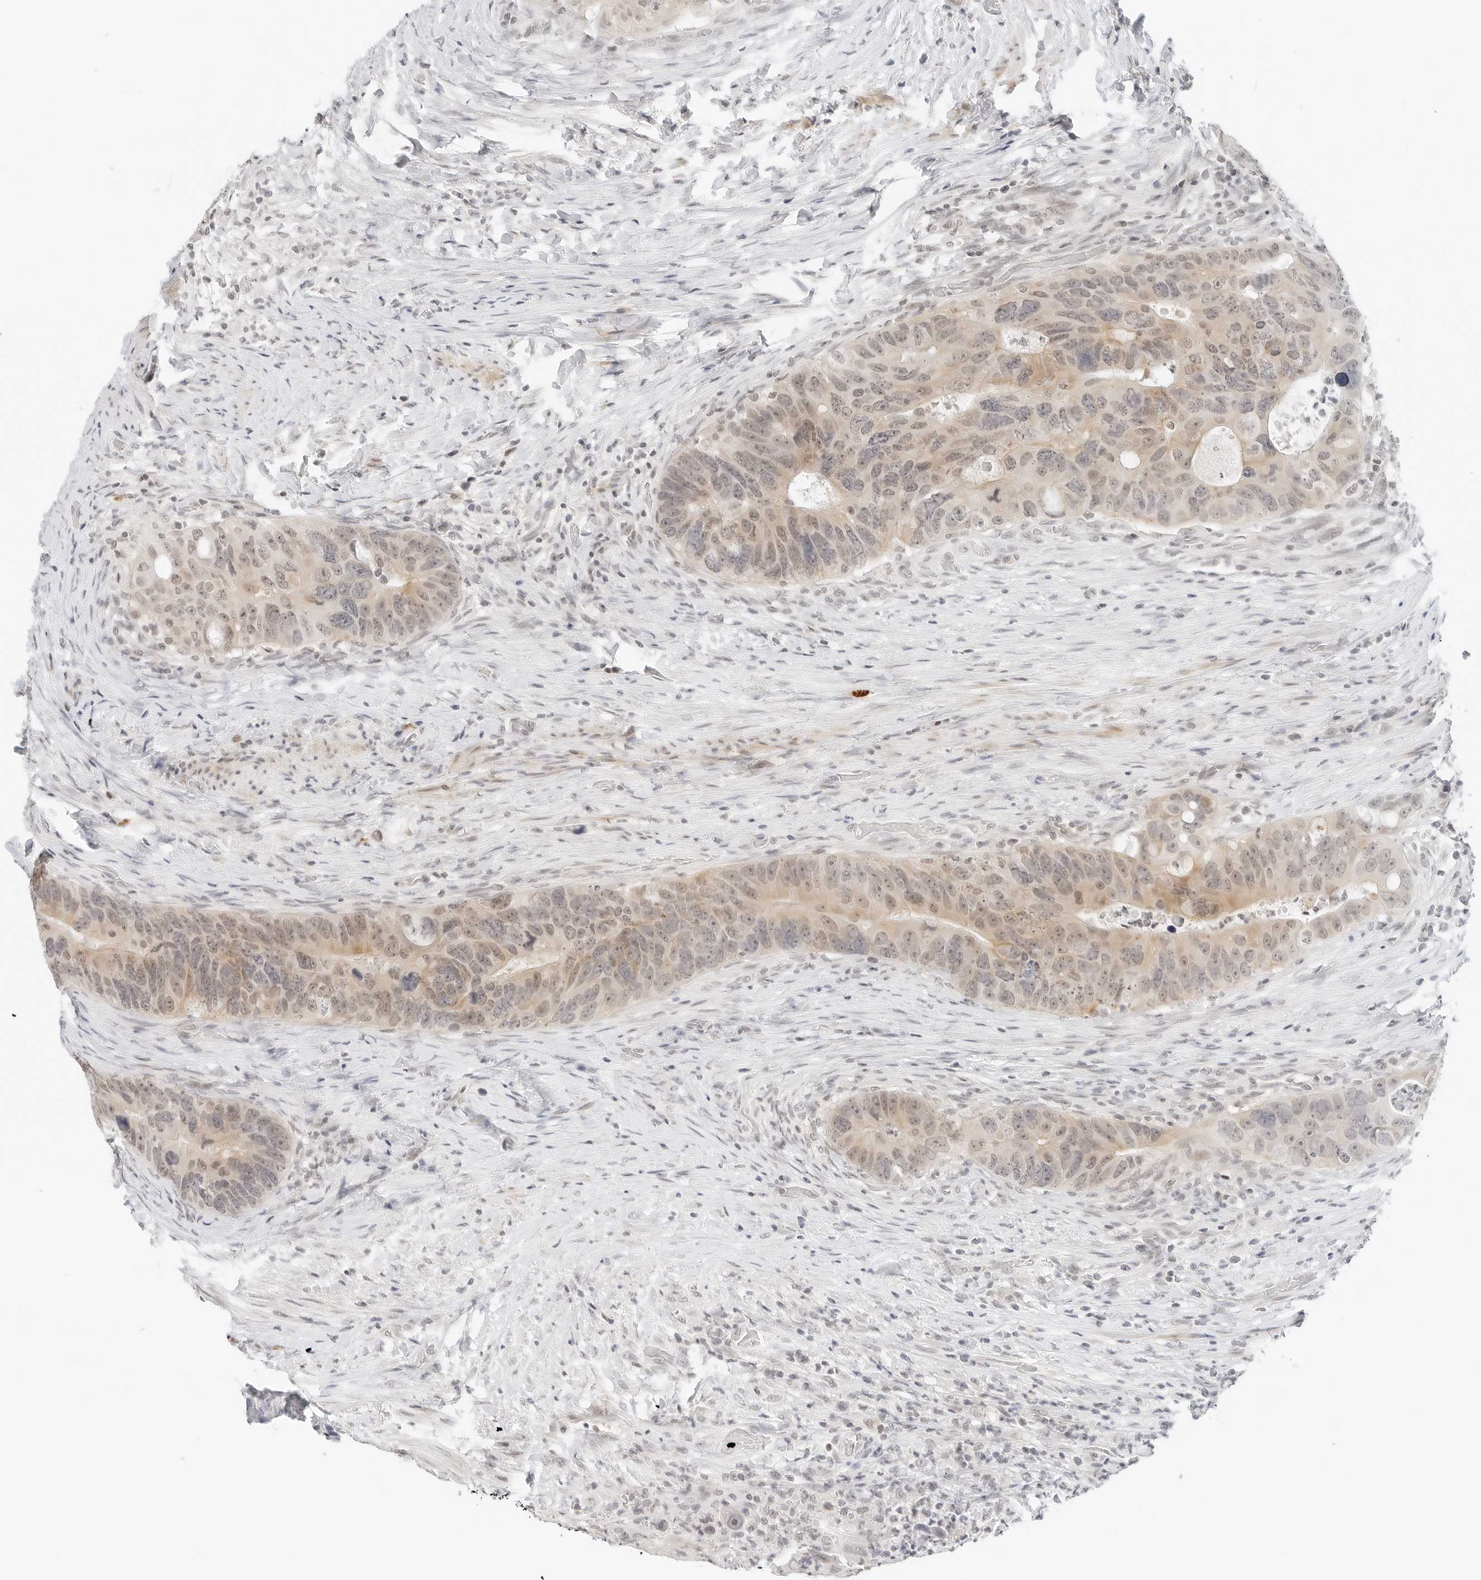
{"staining": {"intensity": "weak", "quantity": ">75%", "location": "cytoplasmic/membranous,nuclear"}, "tissue": "colorectal cancer", "cell_type": "Tumor cells", "image_type": "cancer", "snomed": [{"axis": "morphology", "description": "Adenocarcinoma, NOS"}, {"axis": "topography", "description": "Rectum"}], "caption": "There is low levels of weak cytoplasmic/membranous and nuclear expression in tumor cells of colorectal adenocarcinoma, as demonstrated by immunohistochemical staining (brown color).", "gene": "NEO1", "patient": {"sex": "male", "age": 59}}